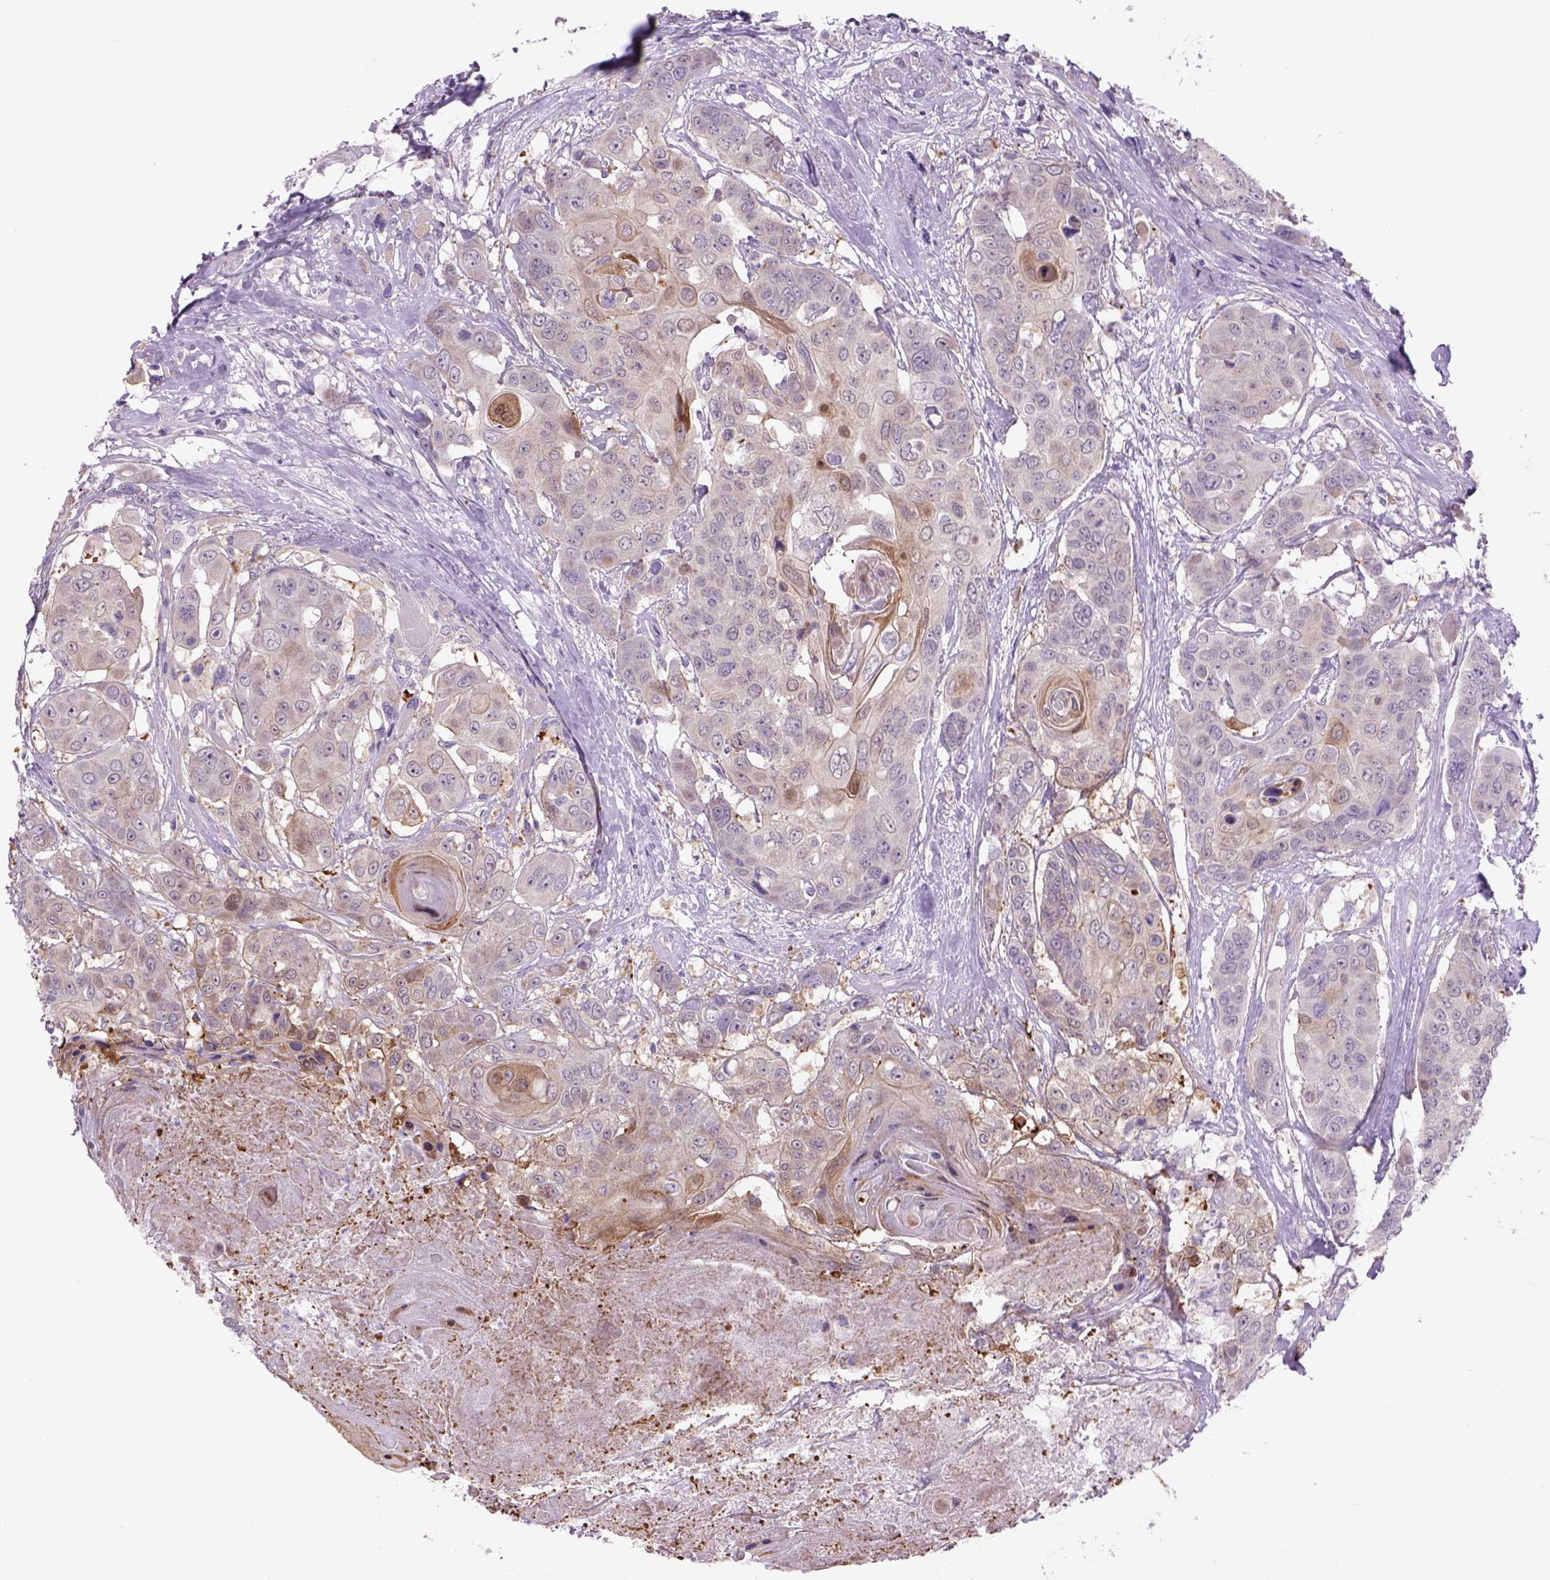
{"staining": {"intensity": "weak", "quantity": "25%-75%", "location": "cytoplasmic/membranous"}, "tissue": "head and neck cancer", "cell_type": "Tumor cells", "image_type": "cancer", "snomed": [{"axis": "morphology", "description": "Squamous cell carcinoma, NOS"}, {"axis": "topography", "description": "Oral tissue"}, {"axis": "topography", "description": "Head-Neck"}], "caption": "Weak cytoplasmic/membranous protein positivity is present in about 25%-75% of tumor cells in head and neck cancer (squamous cell carcinoma).", "gene": "ADGRV1", "patient": {"sex": "male", "age": 56}}